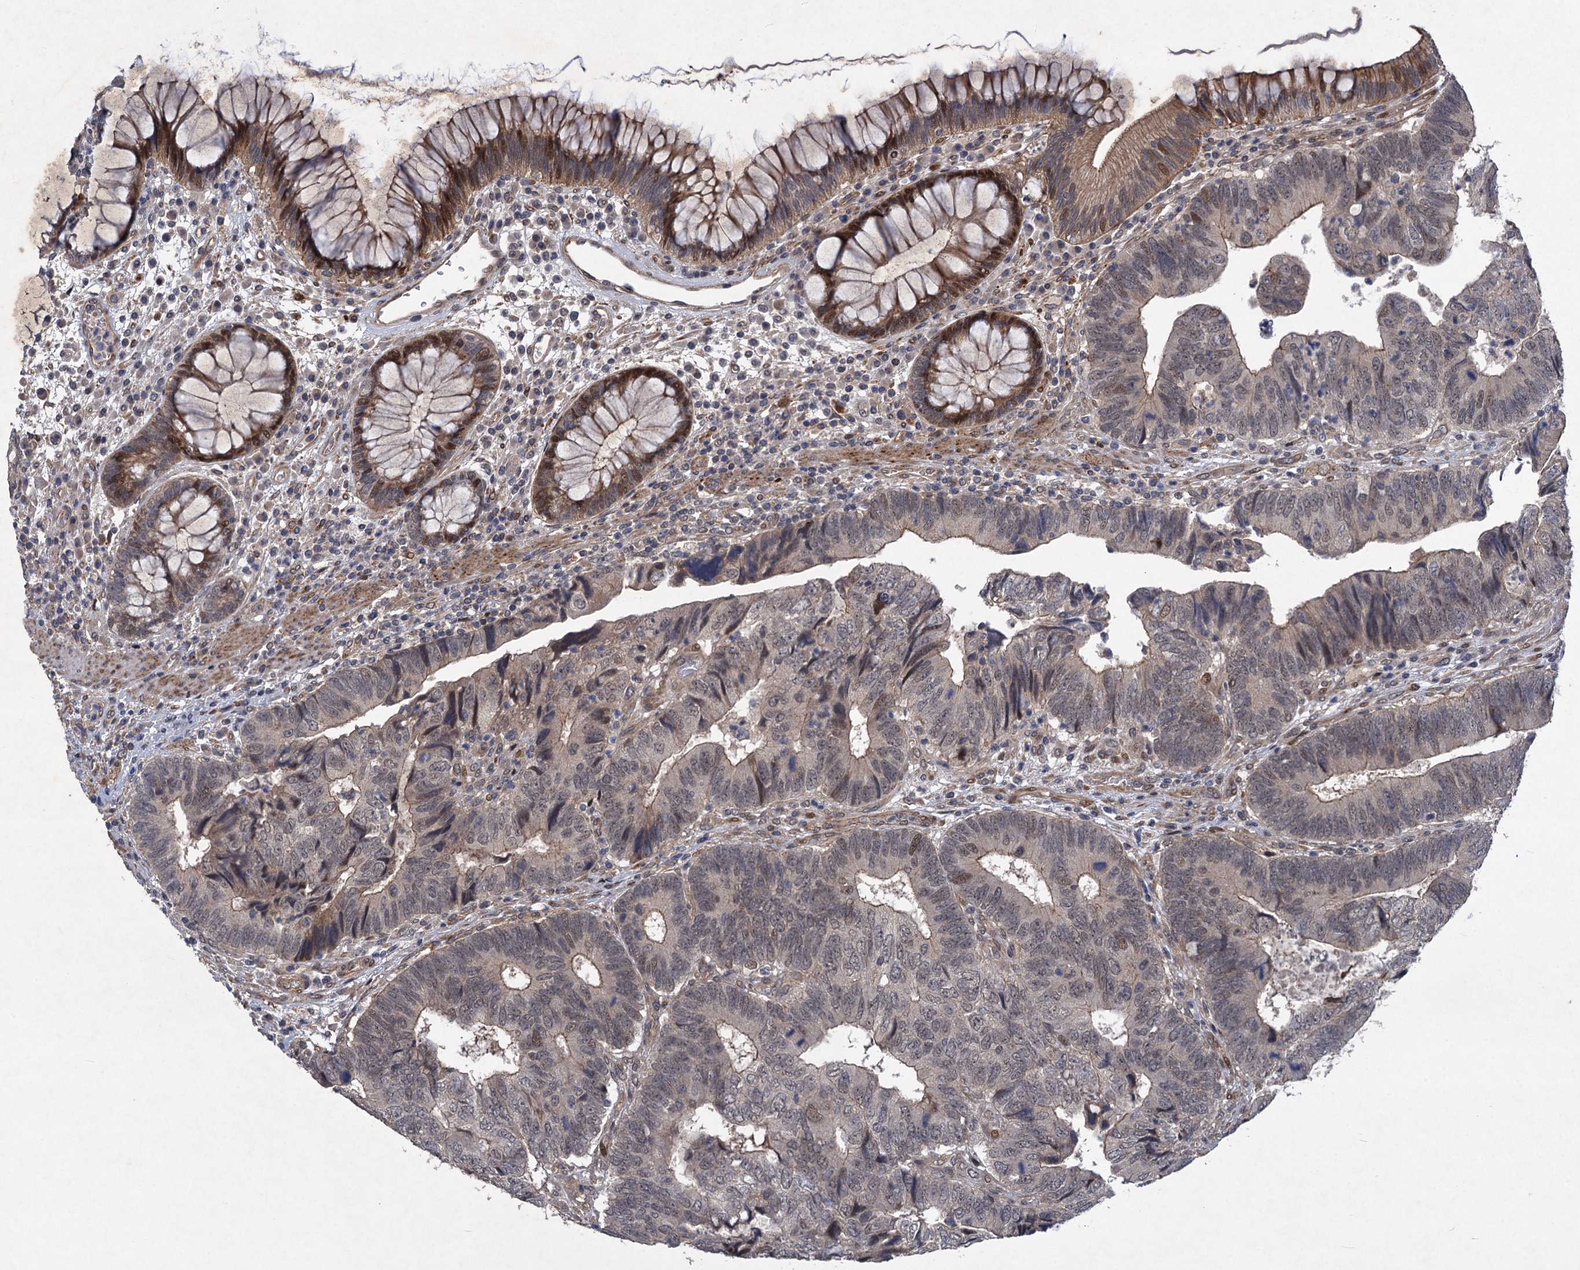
{"staining": {"intensity": "weak", "quantity": "<25%", "location": "nuclear"}, "tissue": "colorectal cancer", "cell_type": "Tumor cells", "image_type": "cancer", "snomed": [{"axis": "morphology", "description": "Adenocarcinoma, NOS"}, {"axis": "topography", "description": "Colon"}], "caption": "Immunohistochemistry photomicrograph of adenocarcinoma (colorectal) stained for a protein (brown), which demonstrates no positivity in tumor cells. (DAB immunohistochemistry (IHC) visualized using brightfield microscopy, high magnification).", "gene": "NUDT22", "patient": {"sex": "female", "age": 67}}